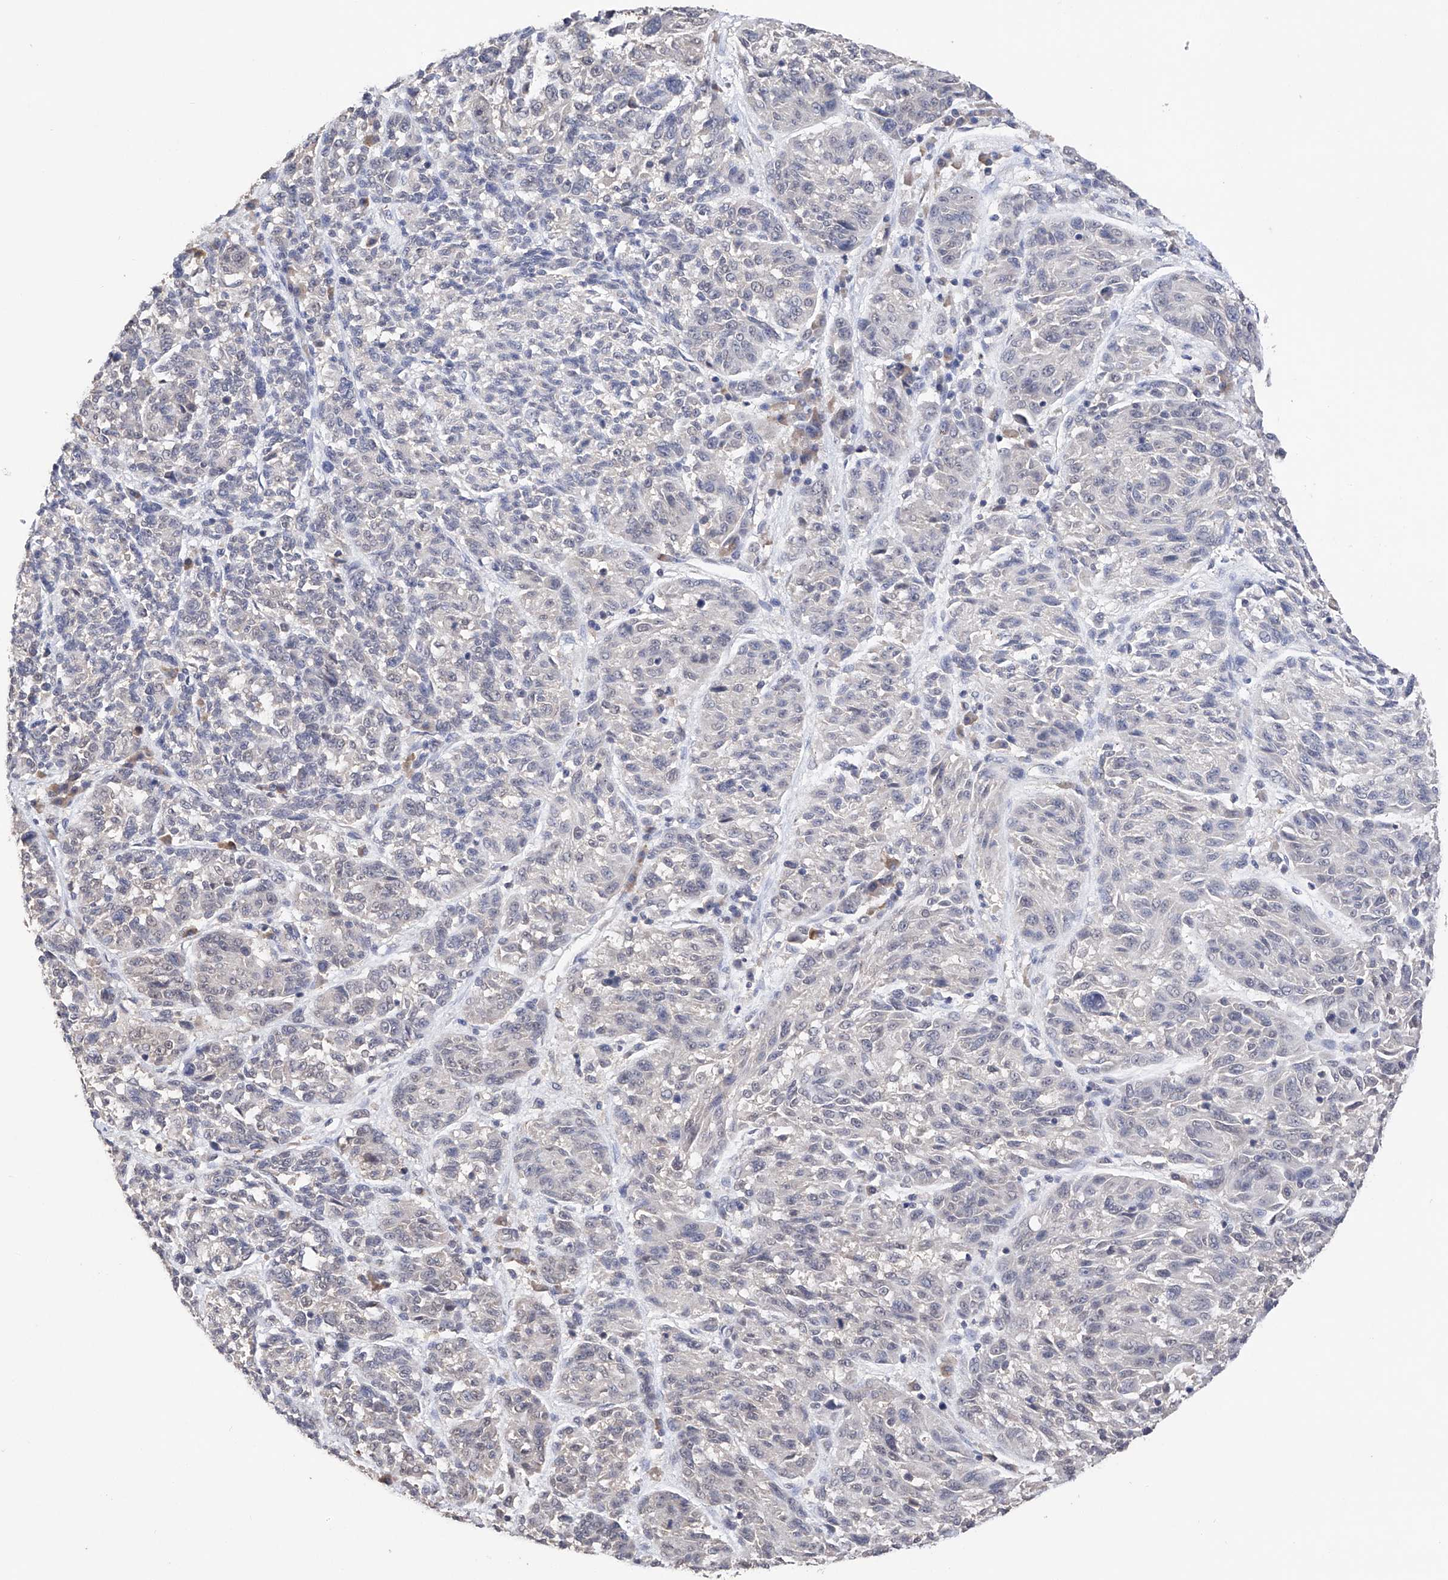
{"staining": {"intensity": "negative", "quantity": "none", "location": "none"}, "tissue": "melanoma", "cell_type": "Tumor cells", "image_type": "cancer", "snomed": [{"axis": "morphology", "description": "Malignant melanoma, NOS"}, {"axis": "topography", "description": "Skin"}], "caption": "This micrograph is of melanoma stained with immunohistochemistry (IHC) to label a protein in brown with the nuclei are counter-stained blue. There is no positivity in tumor cells.", "gene": "DMAP1", "patient": {"sex": "male", "age": 53}}